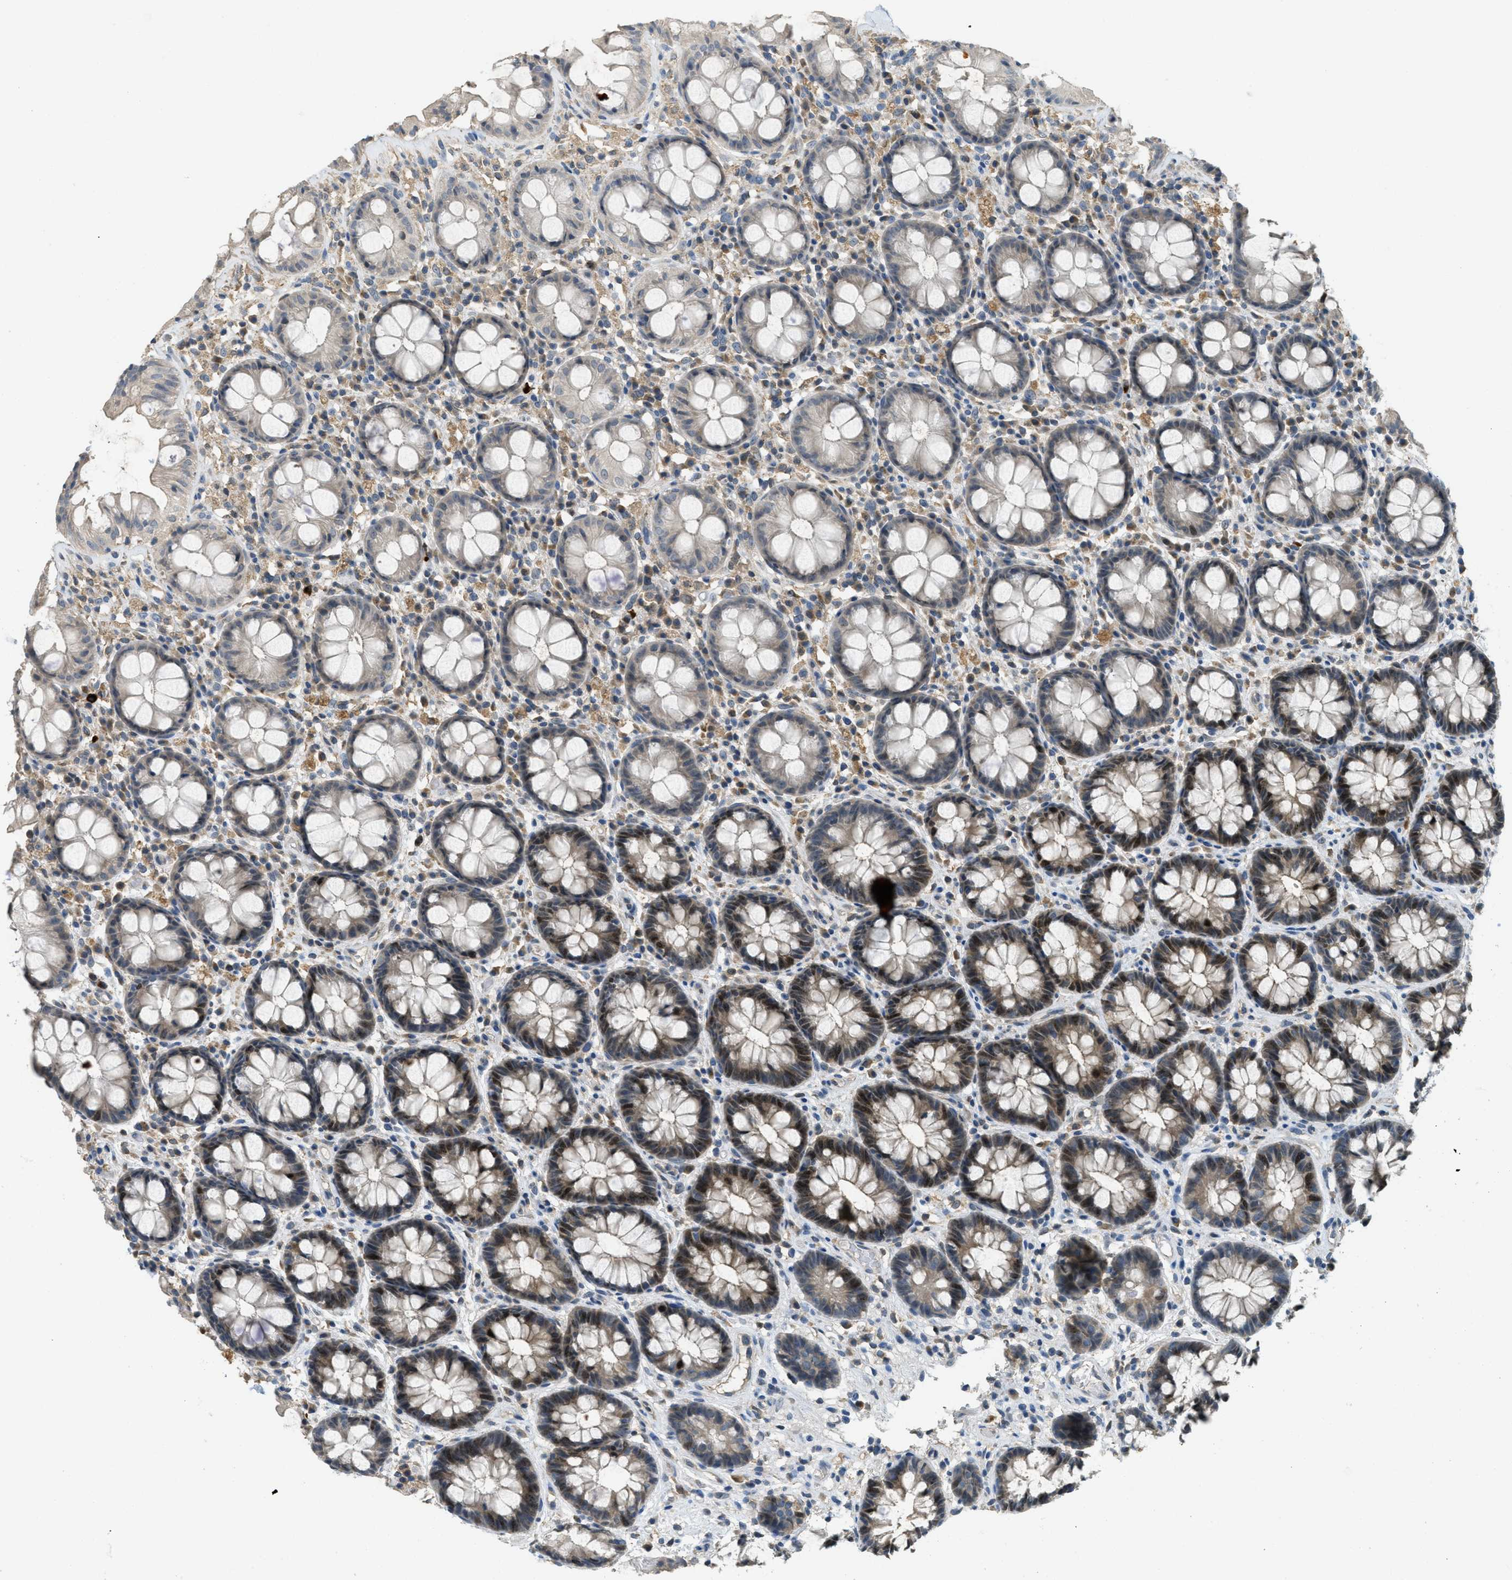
{"staining": {"intensity": "moderate", "quantity": "25%-75%", "location": "cytoplasmic/membranous,nuclear"}, "tissue": "rectum", "cell_type": "Glandular cells", "image_type": "normal", "snomed": [{"axis": "morphology", "description": "Normal tissue, NOS"}, {"axis": "topography", "description": "Rectum"}], "caption": "Rectum stained with DAB (3,3'-diaminobenzidine) IHC exhibits medium levels of moderate cytoplasmic/membranous,nuclear expression in about 25%-75% of glandular cells.", "gene": "MIS18A", "patient": {"sex": "male", "age": 64}}